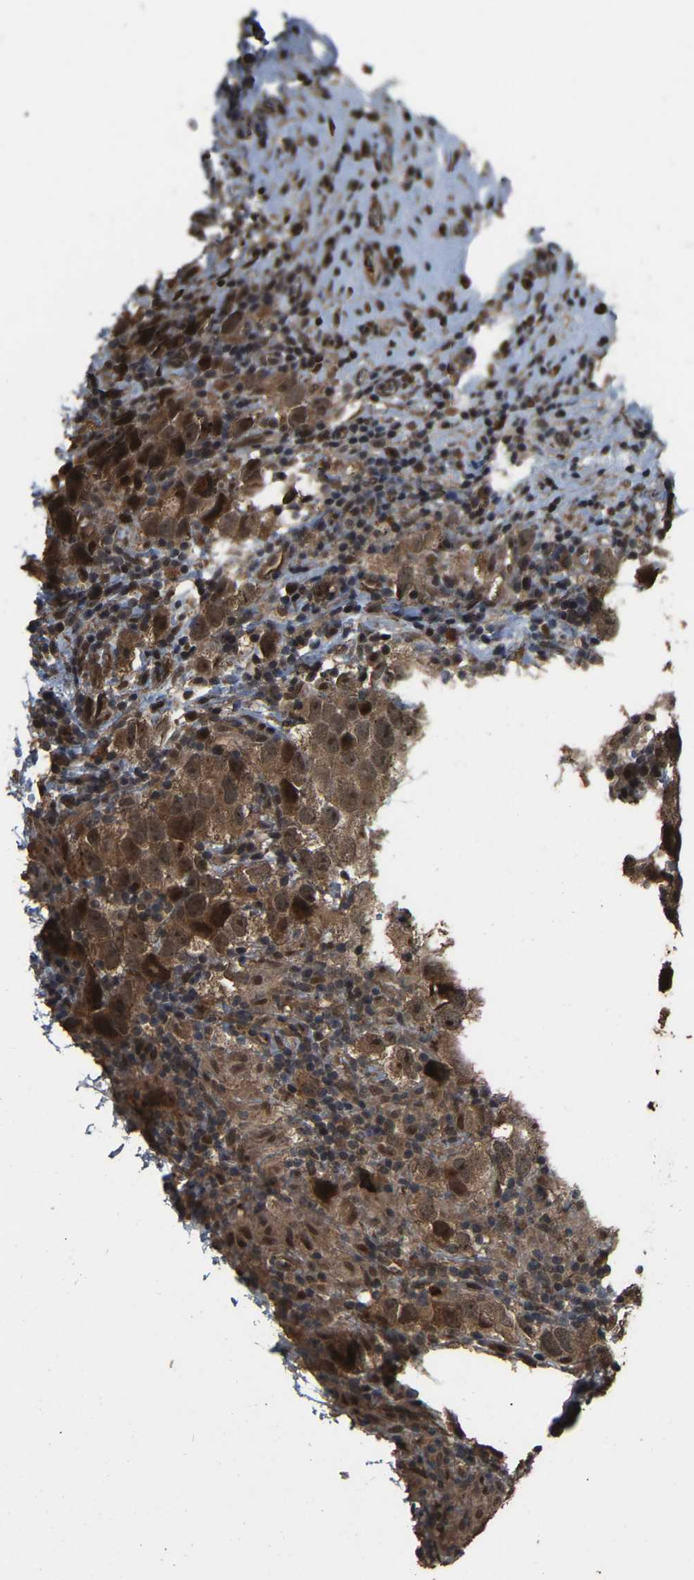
{"staining": {"intensity": "moderate", "quantity": ">75%", "location": "cytoplasmic/membranous,nuclear"}, "tissue": "testis cancer", "cell_type": "Tumor cells", "image_type": "cancer", "snomed": [{"axis": "morphology", "description": "Carcinoma, Embryonal, NOS"}, {"axis": "topography", "description": "Testis"}], "caption": "Immunohistochemistry (IHC) (DAB (3,3'-diaminobenzidine)) staining of embryonal carcinoma (testis) shows moderate cytoplasmic/membranous and nuclear protein expression in approximately >75% of tumor cells.", "gene": "ARHGAP23", "patient": {"sex": "male", "age": 21}}